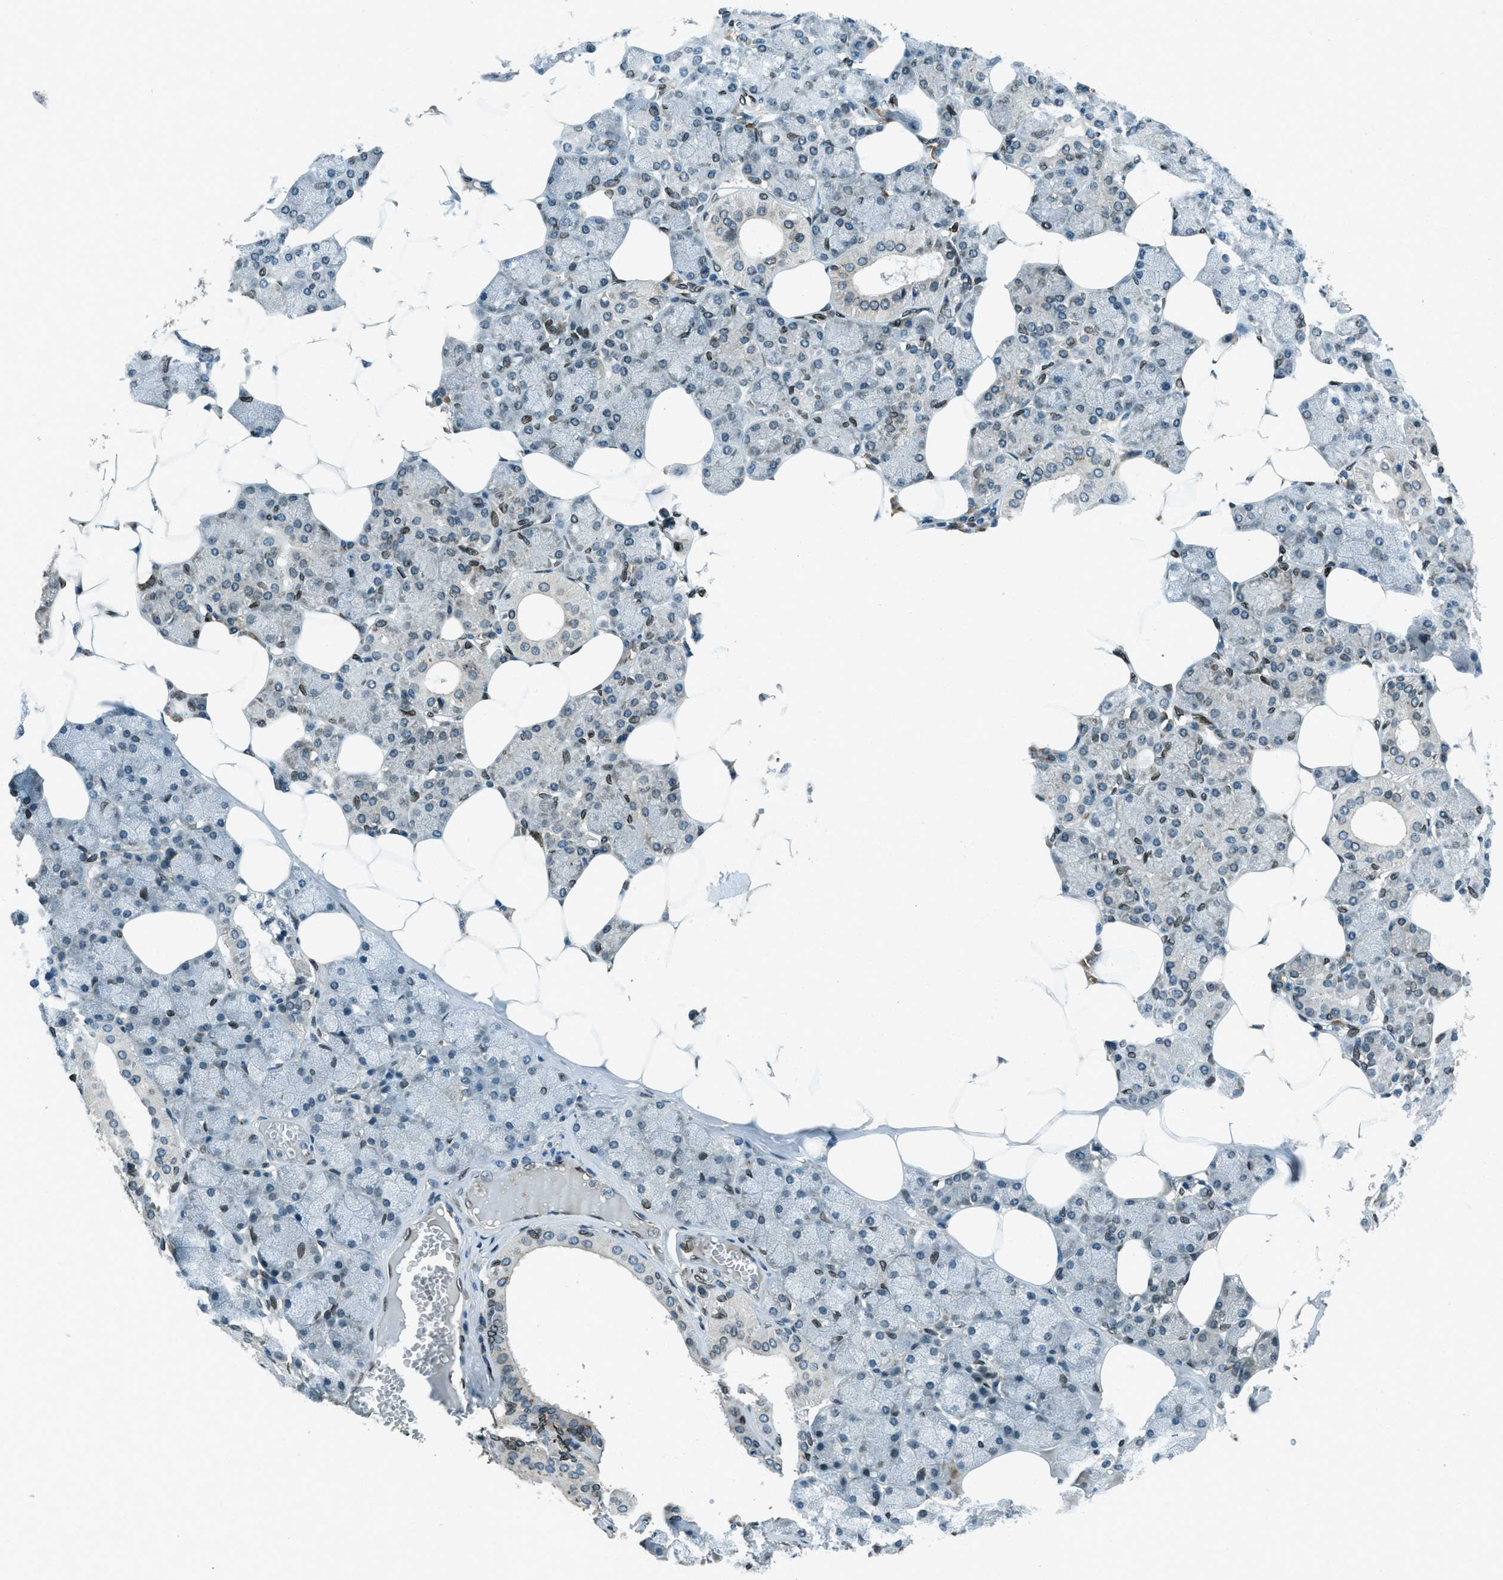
{"staining": {"intensity": "moderate", "quantity": "25%-75%", "location": "cytoplasmic/membranous,nuclear"}, "tissue": "salivary gland", "cell_type": "Glandular cells", "image_type": "normal", "snomed": [{"axis": "morphology", "description": "Normal tissue, NOS"}, {"axis": "topography", "description": "Salivary gland"}], "caption": "Brown immunohistochemical staining in benign human salivary gland reveals moderate cytoplasmic/membranous,nuclear positivity in about 25%-75% of glandular cells. (IHC, brightfield microscopy, high magnification).", "gene": "LEMD2", "patient": {"sex": "male", "age": 62}}